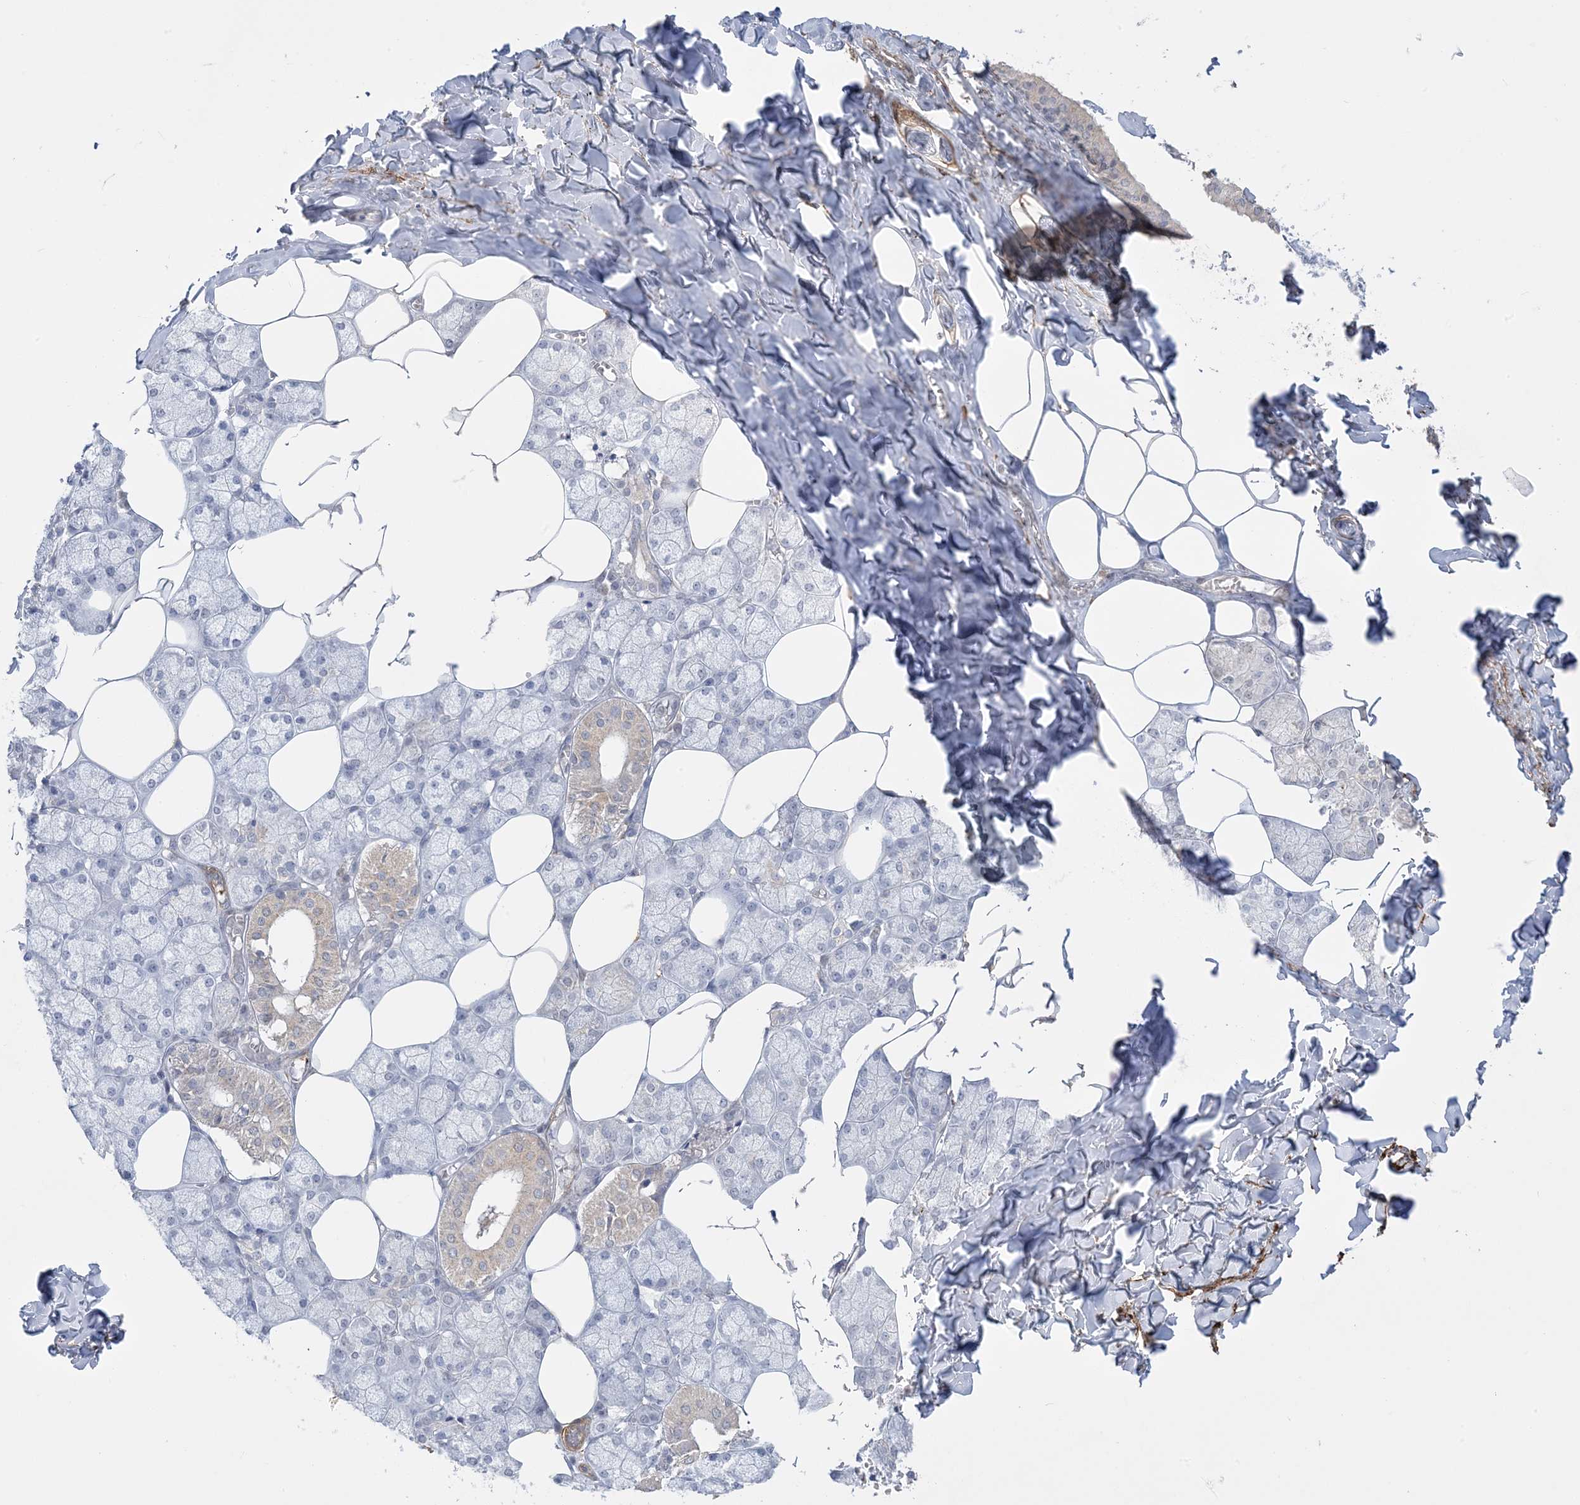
{"staining": {"intensity": "moderate", "quantity": "<25%", "location": "cytoplasmic/membranous"}, "tissue": "salivary gland", "cell_type": "Glandular cells", "image_type": "normal", "snomed": [{"axis": "morphology", "description": "Normal tissue, NOS"}, {"axis": "topography", "description": "Salivary gland"}], "caption": "This image displays IHC staining of normal salivary gland, with low moderate cytoplasmic/membranous expression in about <25% of glandular cells.", "gene": "XRN1", "patient": {"sex": "male", "age": 62}}